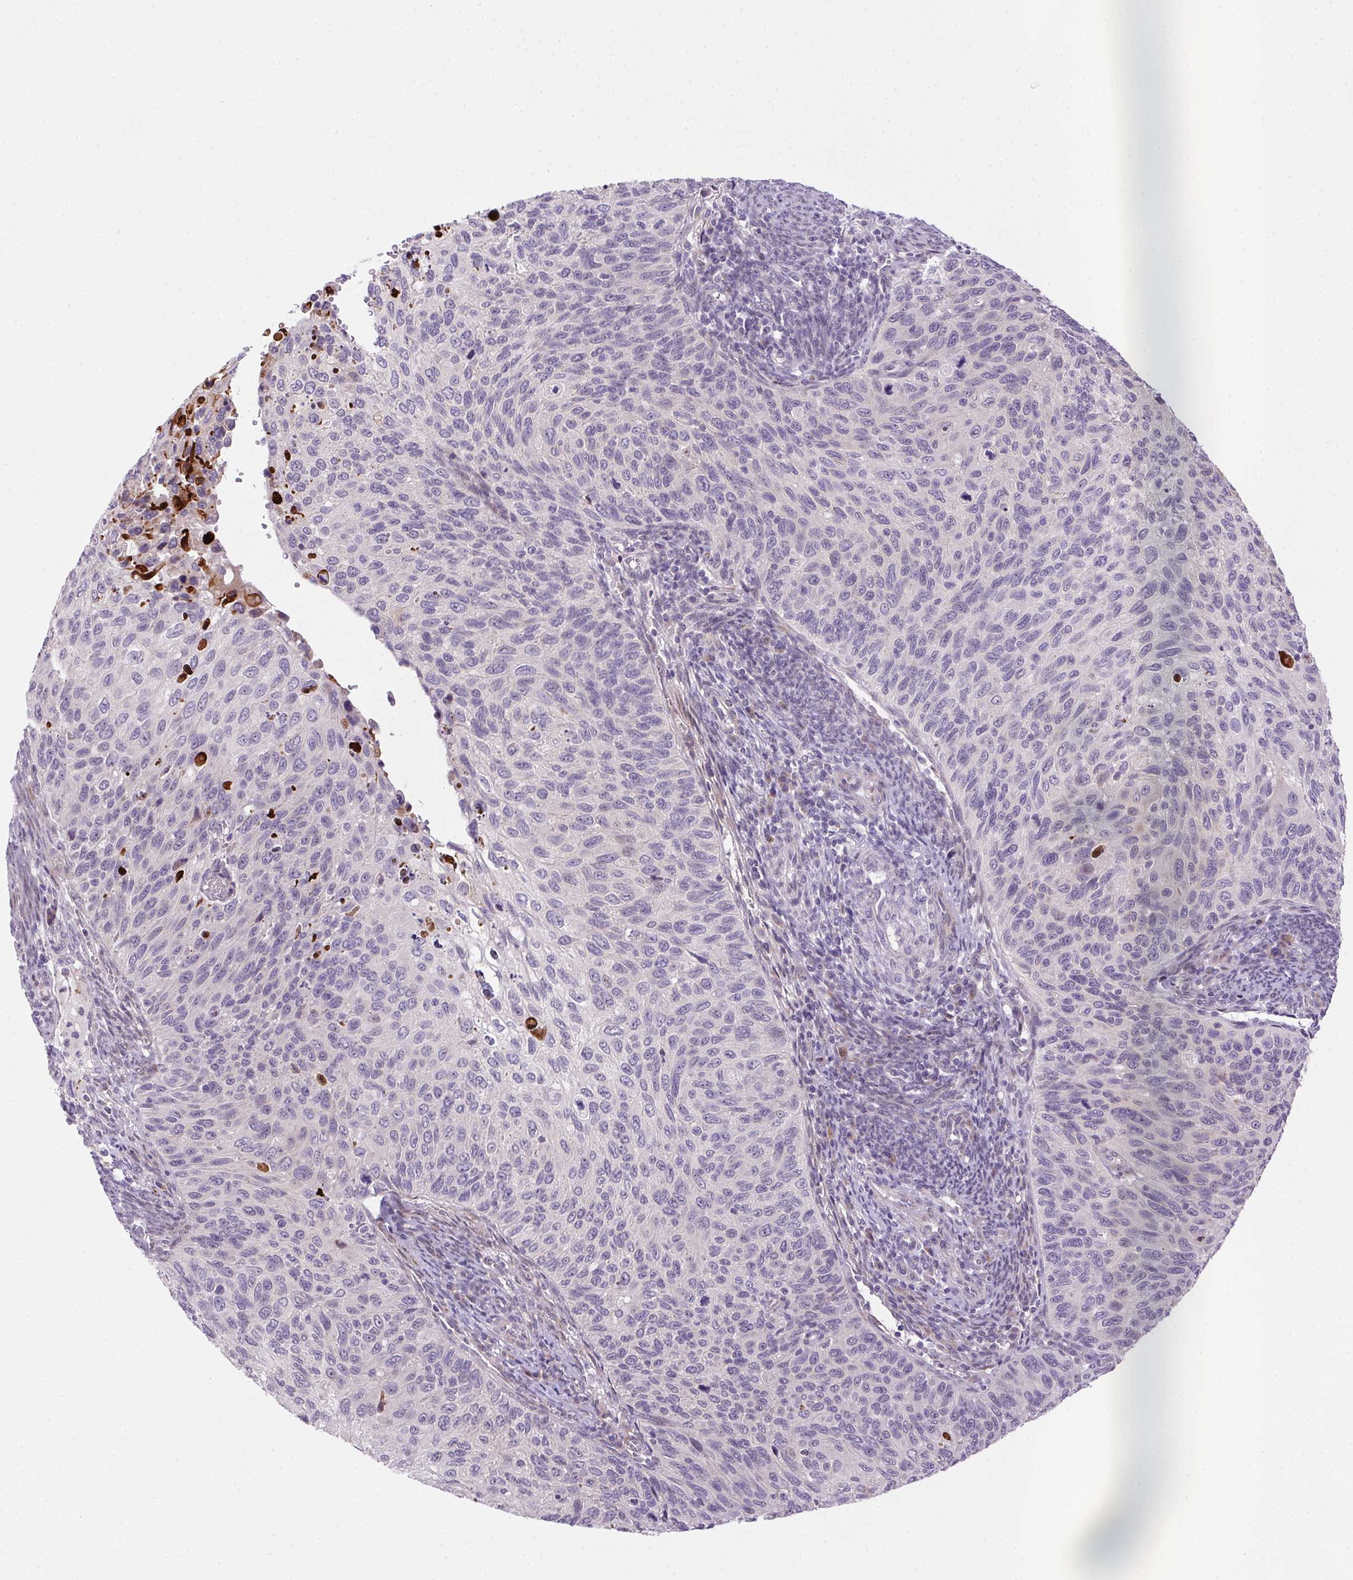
{"staining": {"intensity": "negative", "quantity": "none", "location": "none"}, "tissue": "cervical cancer", "cell_type": "Tumor cells", "image_type": "cancer", "snomed": [{"axis": "morphology", "description": "Squamous cell carcinoma, NOS"}, {"axis": "topography", "description": "Cervix"}], "caption": "There is no significant expression in tumor cells of squamous cell carcinoma (cervical).", "gene": "LRRTM1", "patient": {"sex": "female", "age": 70}}